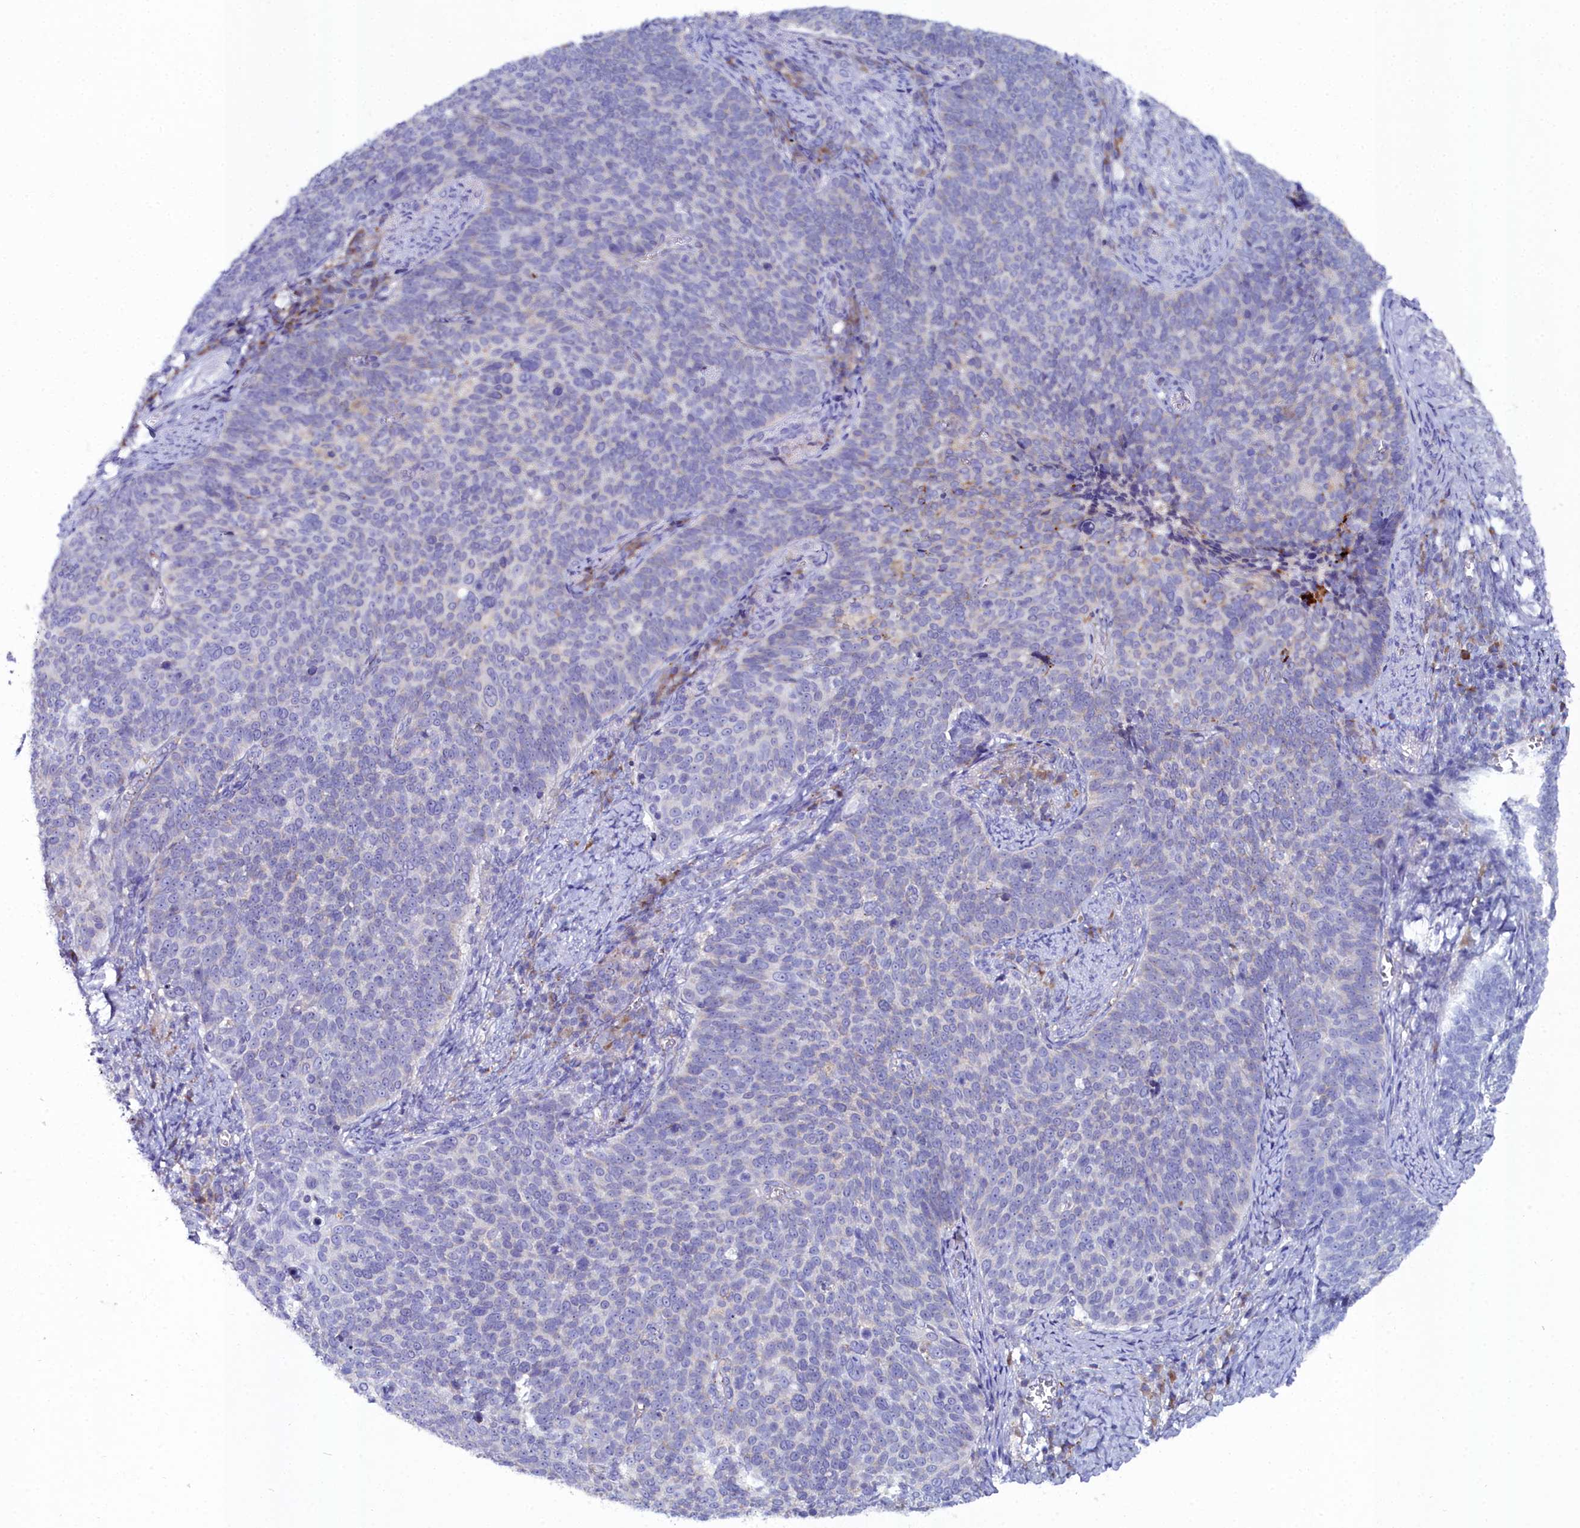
{"staining": {"intensity": "negative", "quantity": "none", "location": "none"}, "tissue": "cervical cancer", "cell_type": "Tumor cells", "image_type": "cancer", "snomed": [{"axis": "morphology", "description": "Normal tissue, NOS"}, {"axis": "morphology", "description": "Squamous cell carcinoma, NOS"}, {"axis": "topography", "description": "Cervix"}], "caption": "An immunohistochemistry (IHC) histopathology image of cervical squamous cell carcinoma is shown. There is no staining in tumor cells of cervical squamous cell carcinoma.", "gene": "SLC49A3", "patient": {"sex": "female", "age": 39}}